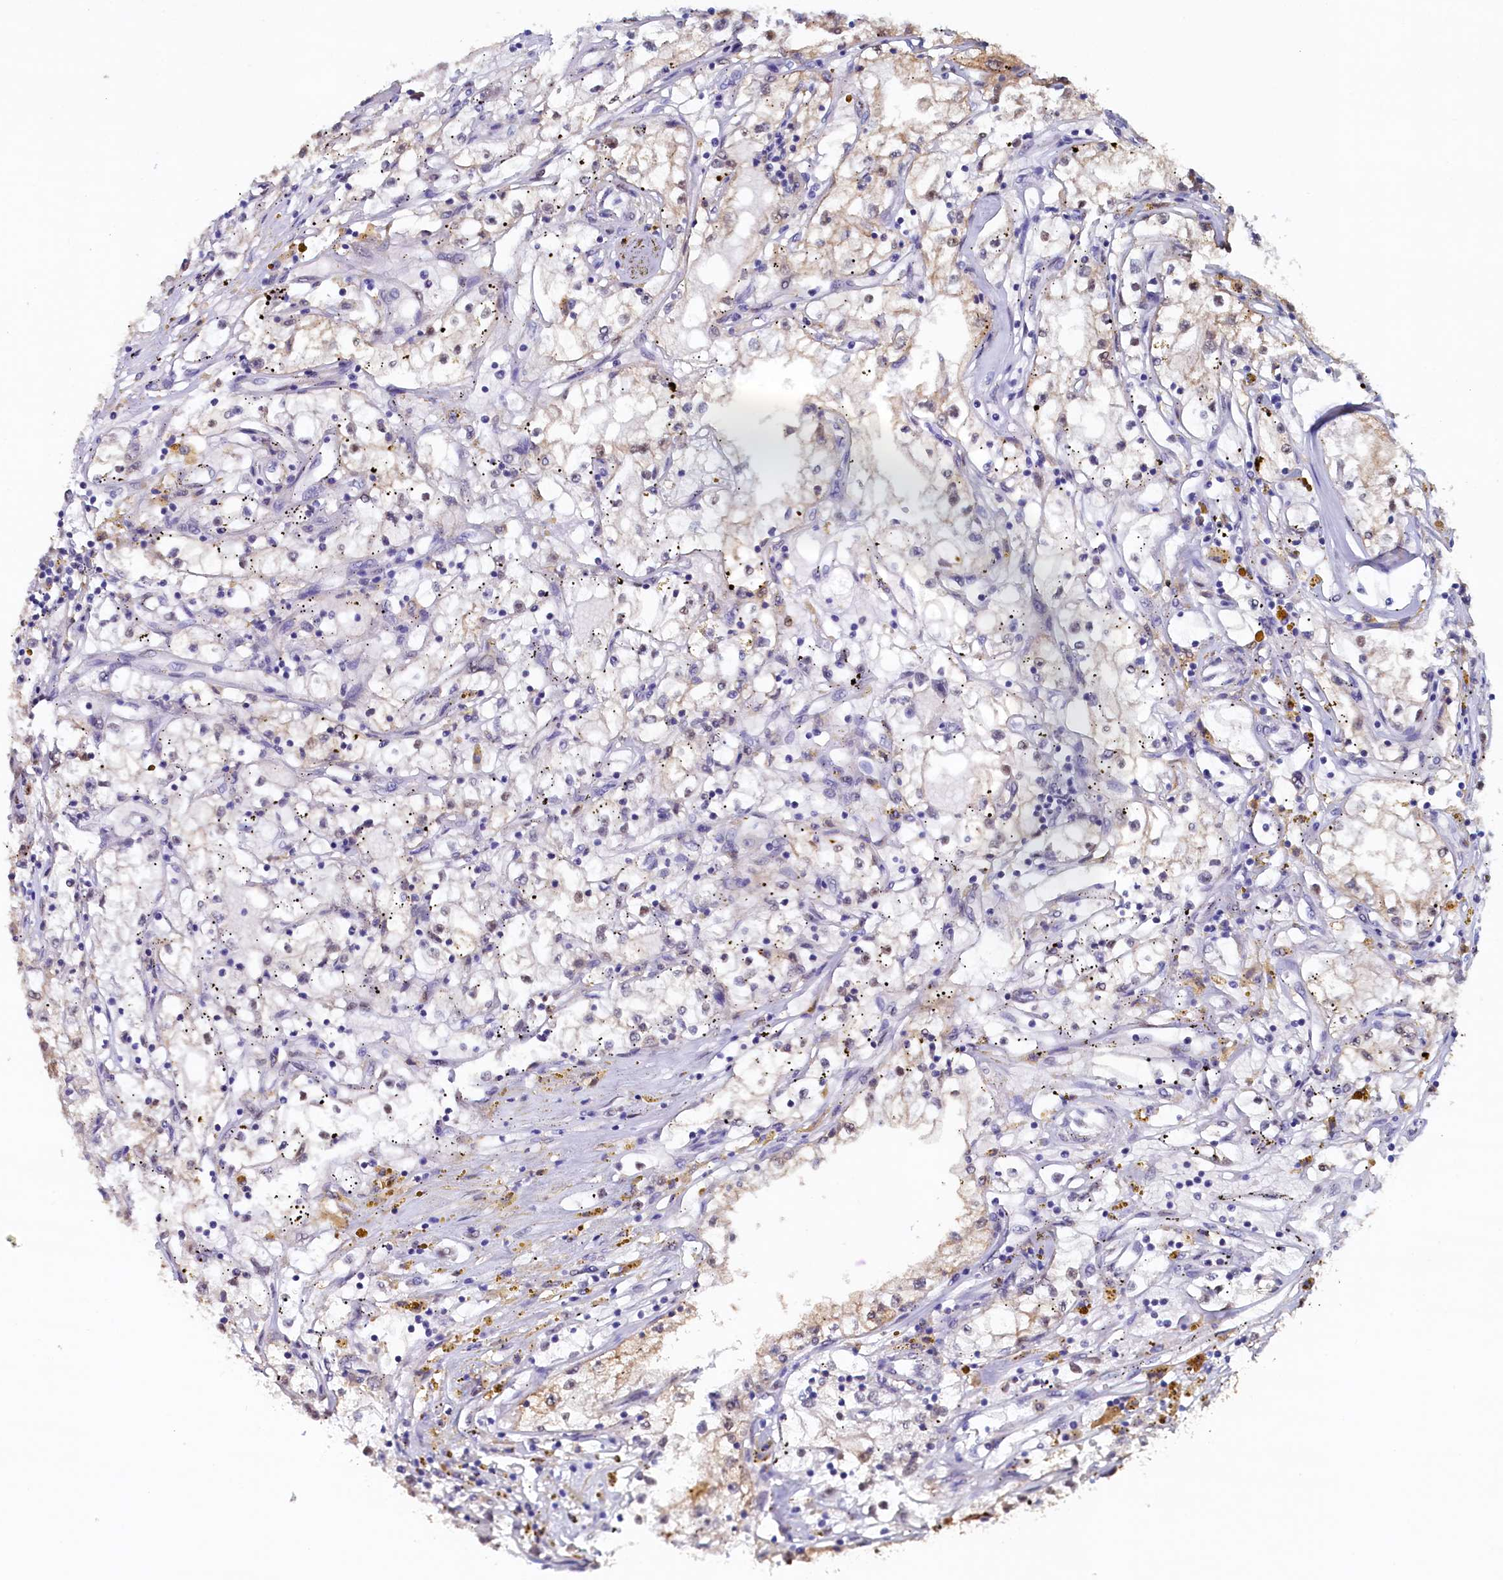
{"staining": {"intensity": "weak", "quantity": "25%-75%", "location": "cytoplasmic/membranous"}, "tissue": "renal cancer", "cell_type": "Tumor cells", "image_type": "cancer", "snomed": [{"axis": "morphology", "description": "Adenocarcinoma, NOS"}, {"axis": "topography", "description": "Kidney"}], "caption": "DAB immunohistochemical staining of adenocarcinoma (renal) exhibits weak cytoplasmic/membranous protein staining in approximately 25%-75% of tumor cells.", "gene": "AHCY", "patient": {"sex": "male", "age": 56}}